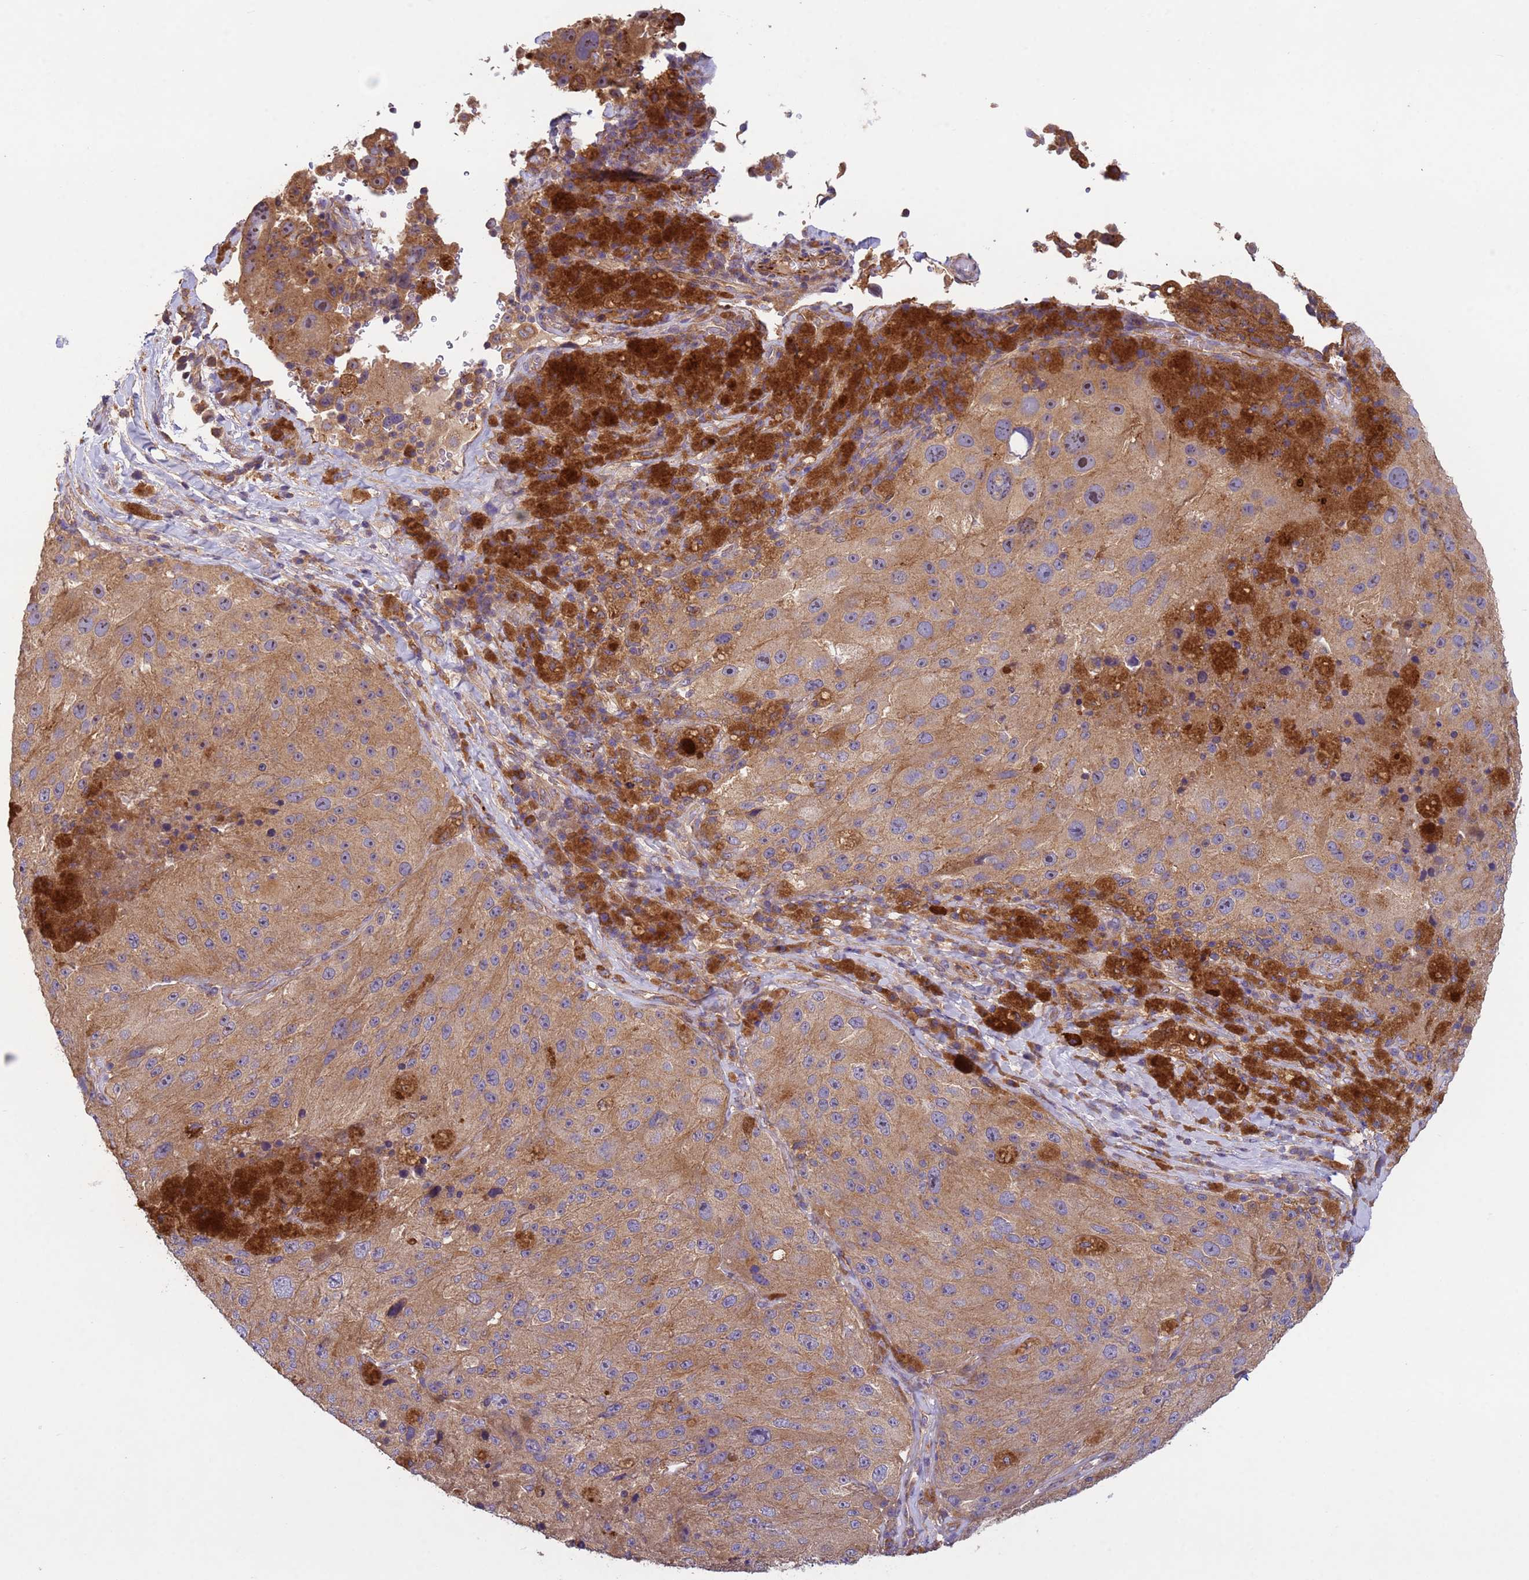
{"staining": {"intensity": "moderate", "quantity": ">75%", "location": "cytoplasmic/membranous"}, "tissue": "melanoma", "cell_type": "Tumor cells", "image_type": "cancer", "snomed": [{"axis": "morphology", "description": "Malignant melanoma, Metastatic site"}, {"axis": "topography", "description": "Lymph node"}], "caption": "A histopathology image showing moderate cytoplasmic/membranous expression in about >75% of tumor cells in melanoma, as visualized by brown immunohistochemical staining.", "gene": "RAB10", "patient": {"sex": "male", "age": 62}}